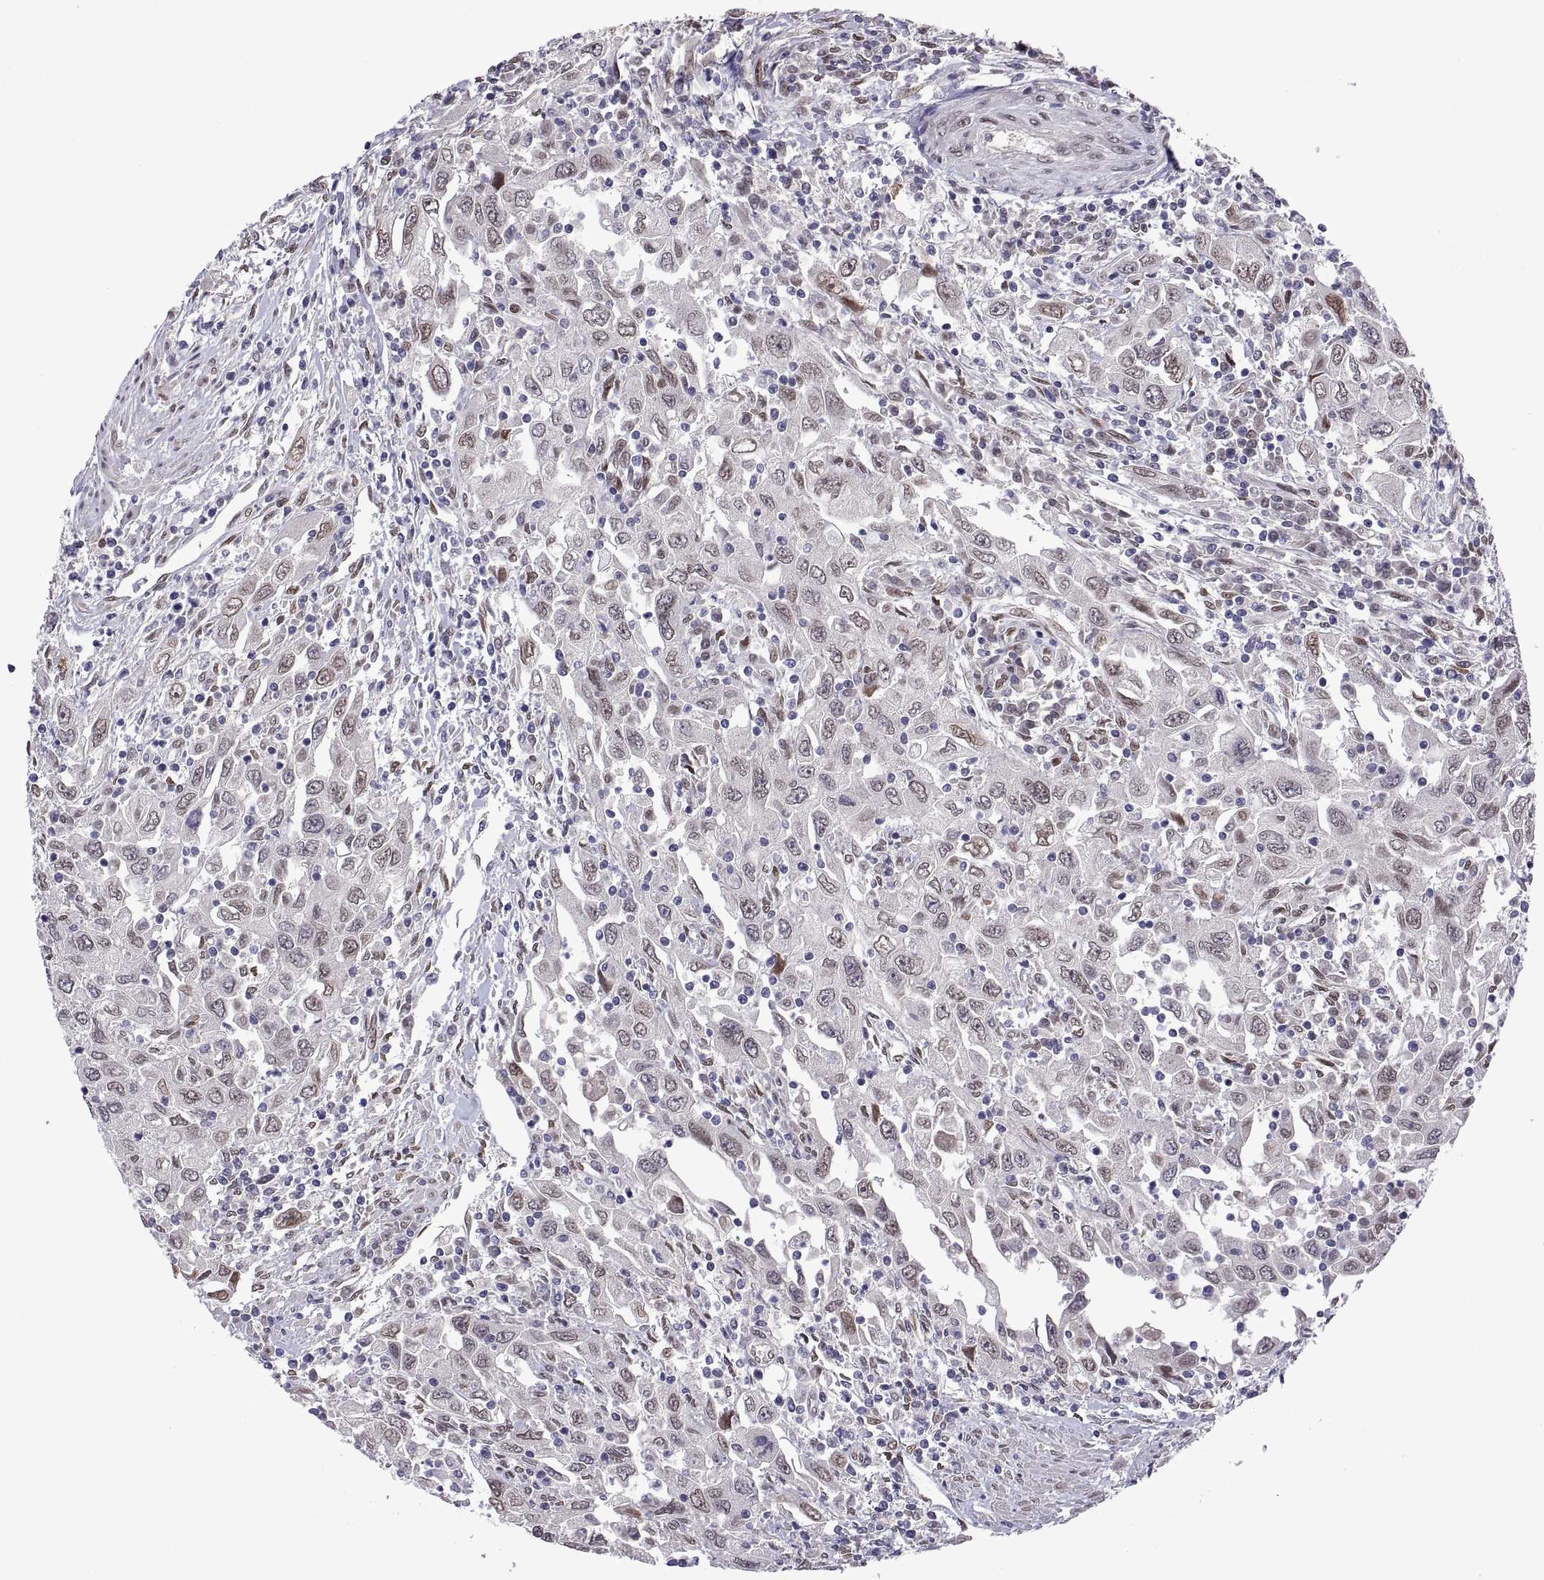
{"staining": {"intensity": "weak", "quantity": "25%-75%", "location": "nuclear"}, "tissue": "urothelial cancer", "cell_type": "Tumor cells", "image_type": "cancer", "snomed": [{"axis": "morphology", "description": "Urothelial carcinoma, High grade"}, {"axis": "topography", "description": "Urinary bladder"}], "caption": "There is low levels of weak nuclear staining in tumor cells of urothelial carcinoma (high-grade), as demonstrated by immunohistochemical staining (brown color).", "gene": "NR4A1", "patient": {"sex": "male", "age": 76}}